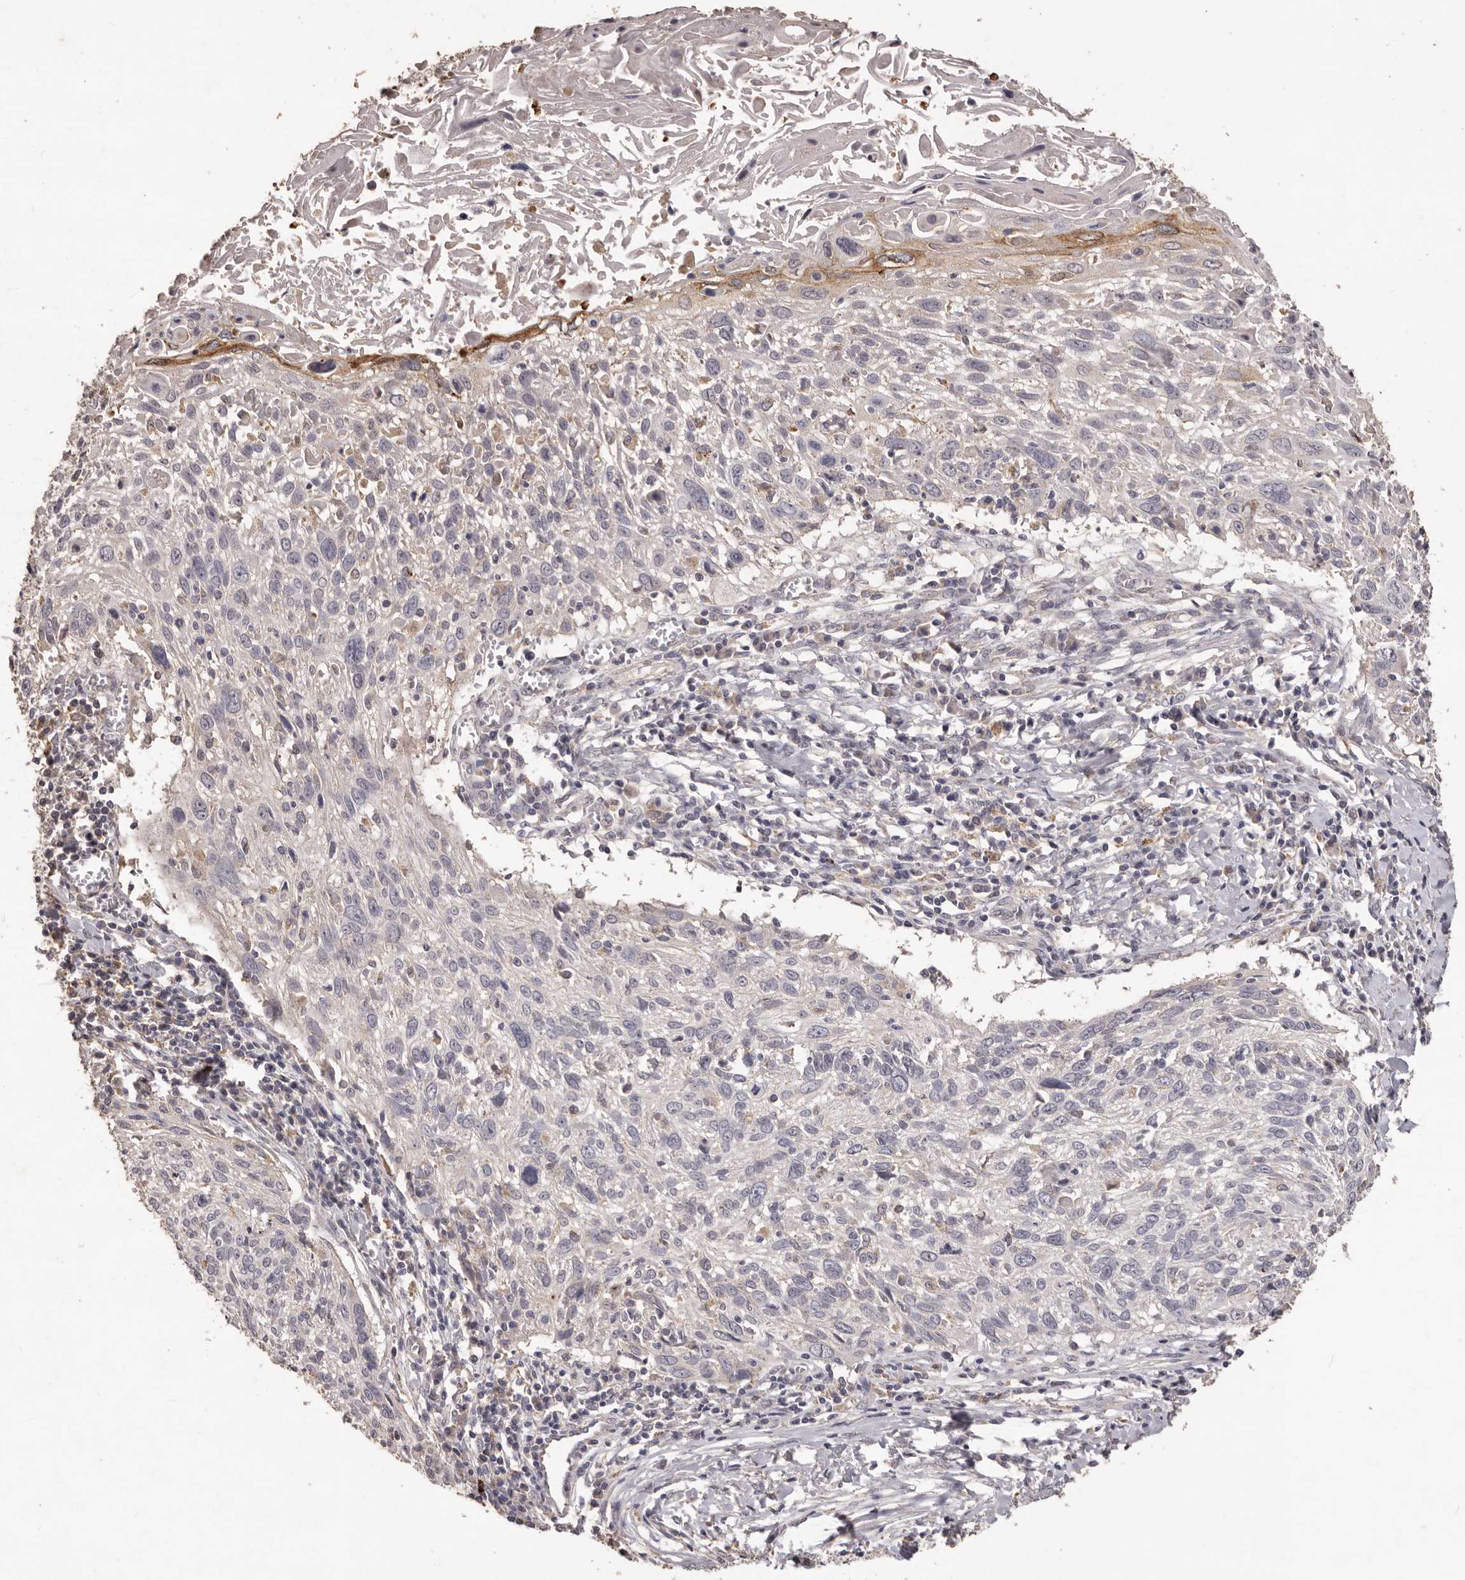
{"staining": {"intensity": "negative", "quantity": "none", "location": "none"}, "tissue": "cervical cancer", "cell_type": "Tumor cells", "image_type": "cancer", "snomed": [{"axis": "morphology", "description": "Squamous cell carcinoma, NOS"}, {"axis": "topography", "description": "Cervix"}], "caption": "Immunohistochemical staining of human squamous cell carcinoma (cervical) reveals no significant expression in tumor cells.", "gene": "PRSS27", "patient": {"sex": "female", "age": 51}}